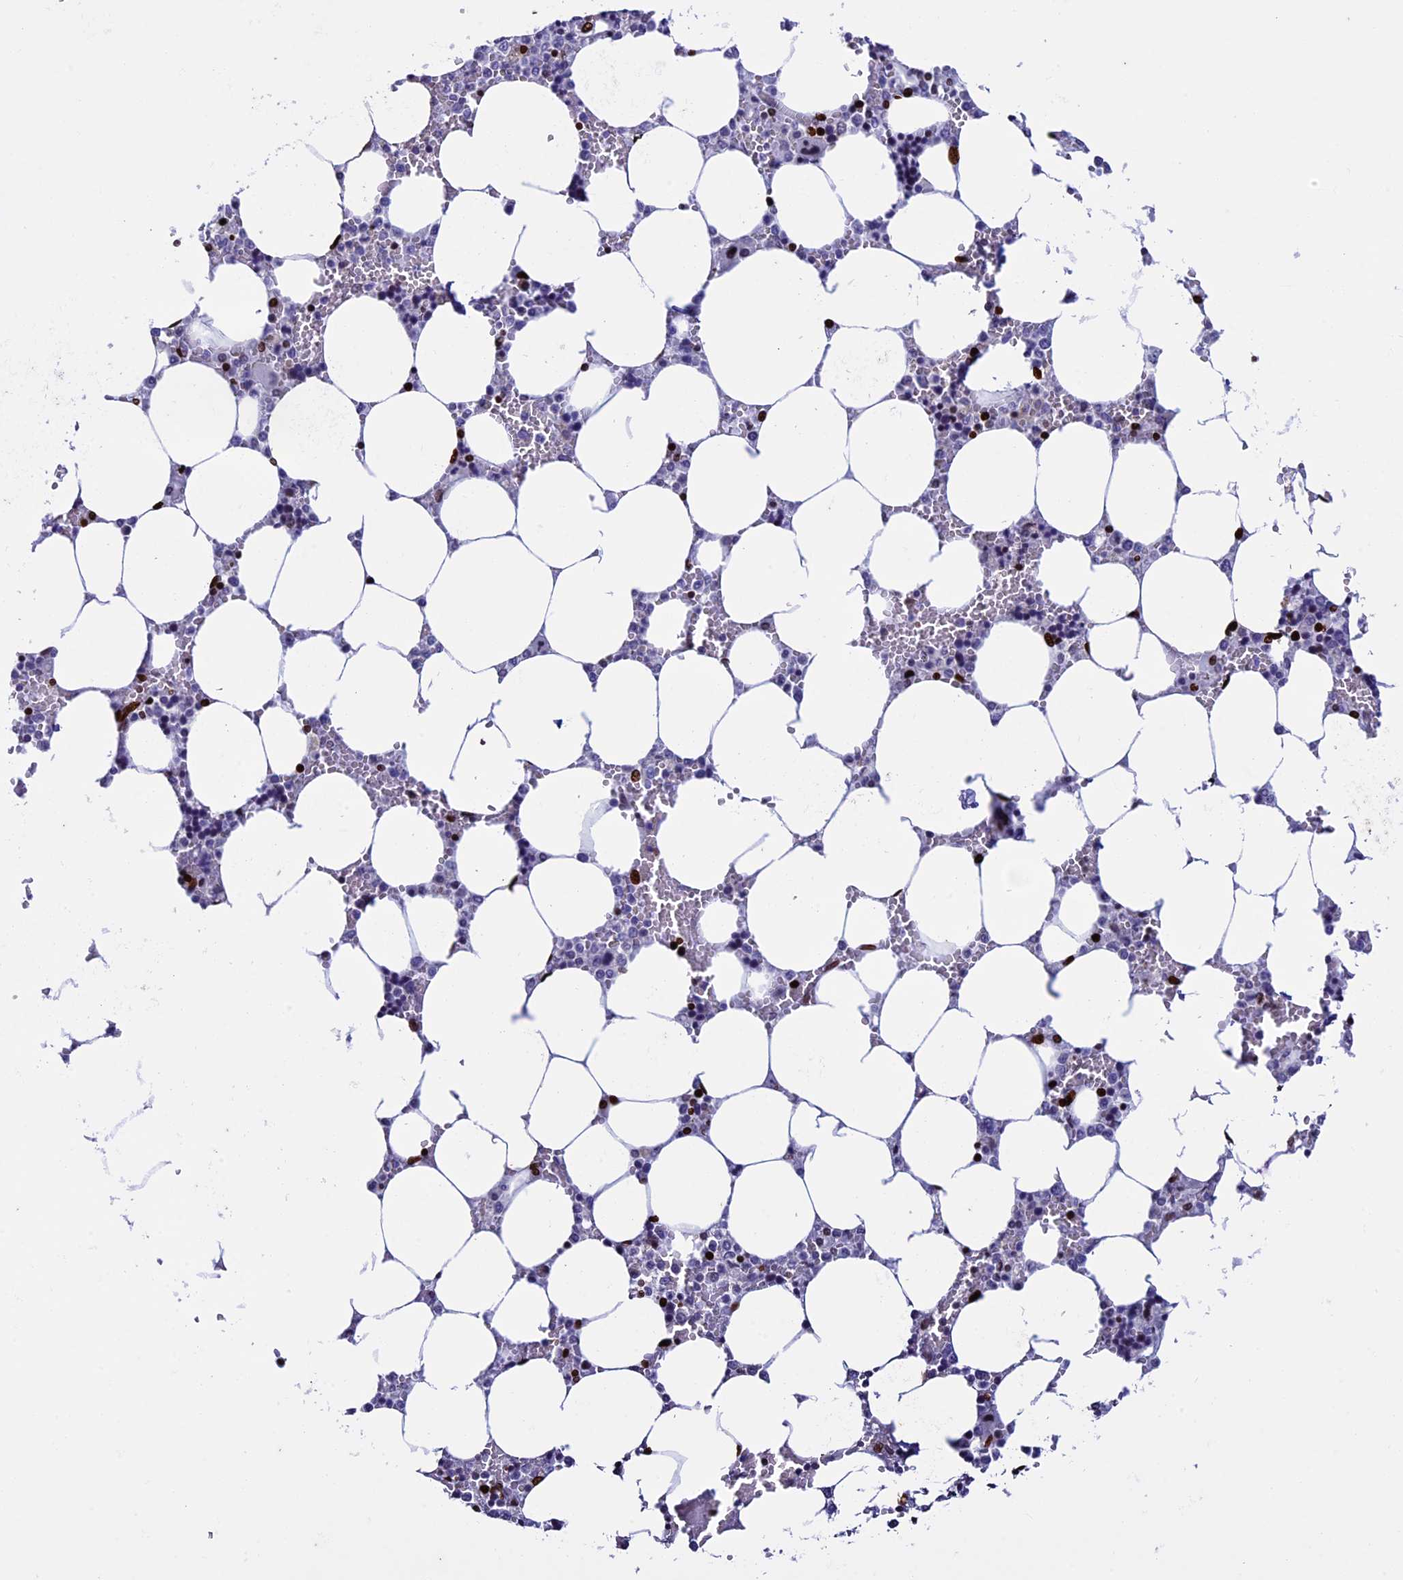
{"staining": {"intensity": "strong", "quantity": "<25%", "location": "nuclear"}, "tissue": "bone marrow", "cell_type": "Hematopoietic cells", "image_type": "normal", "snomed": [{"axis": "morphology", "description": "Normal tissue, NOS"}, {"axis": "topography", "description": "Bone marrow"}], "caption": "A brown stain highlights strong nuclear staining of a protein in hematopoietic cells of unremarkable human bone marrow.", "gene": "BTBD3", "patient": {"sex": "male", "age": 64}}